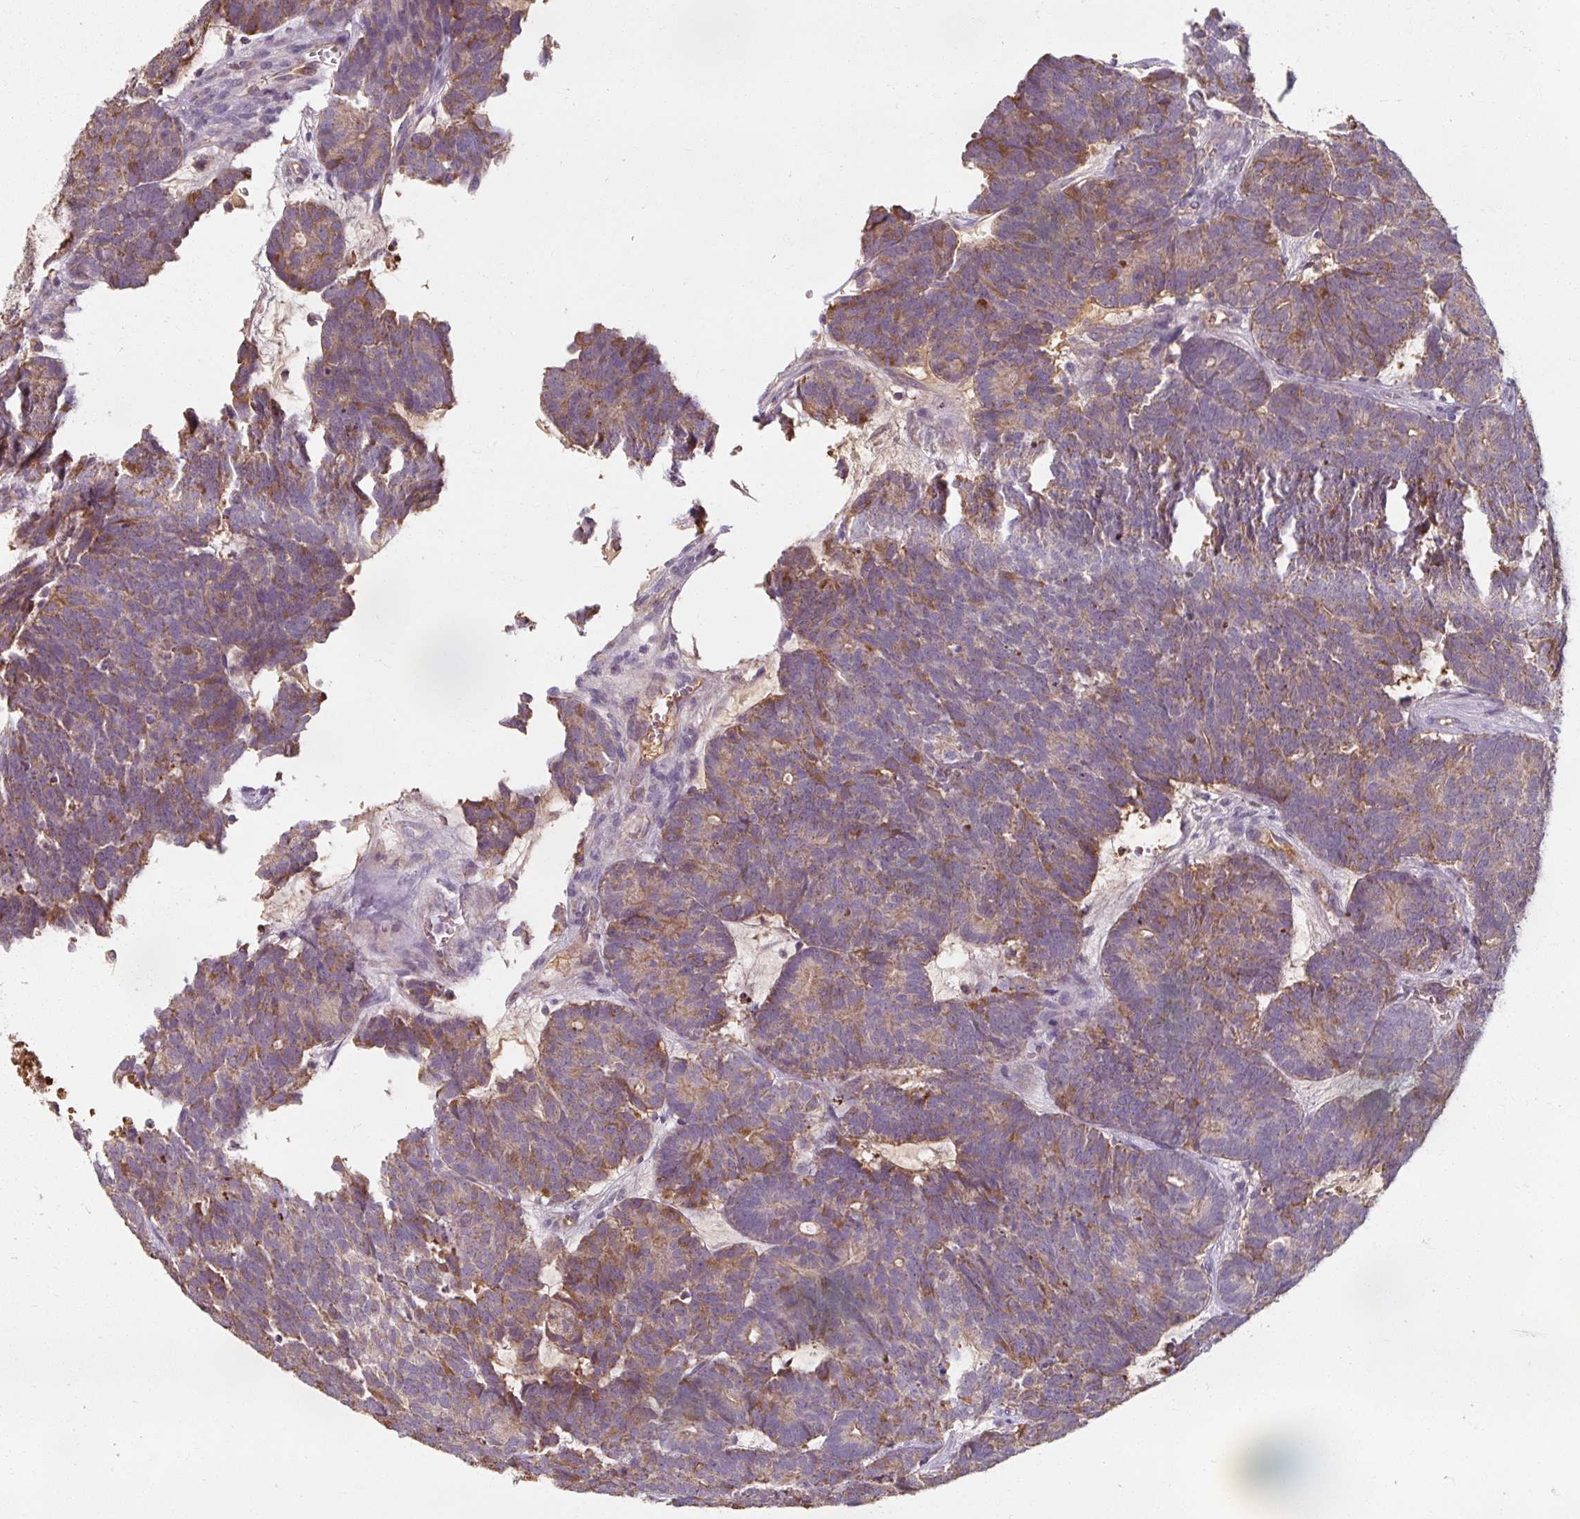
{"staining": {"intensity": "moderate", "quantity": ">75%", "location": "cytoplasmic/membranous"}, "tissue": "head and neck cancer", "cell_type": "Tumor cells", "image_type": "cancer", "snomed": [{"axis": "morphology", "description": "Adenocarcinoma, NOS"}, {"axis": "topography", "description": "Head-Neck"}], "caption": "Tumor cells reveal medium levels of moderate cytoplasmic/membranous positivity in about >75% of cells in adenocarcinoma (head and neck). (DAB IHC, brown staining for protein, blue staining for nuclei).", "gene": "TSEN54", "patient": {"sex": "female", "age": 81}}